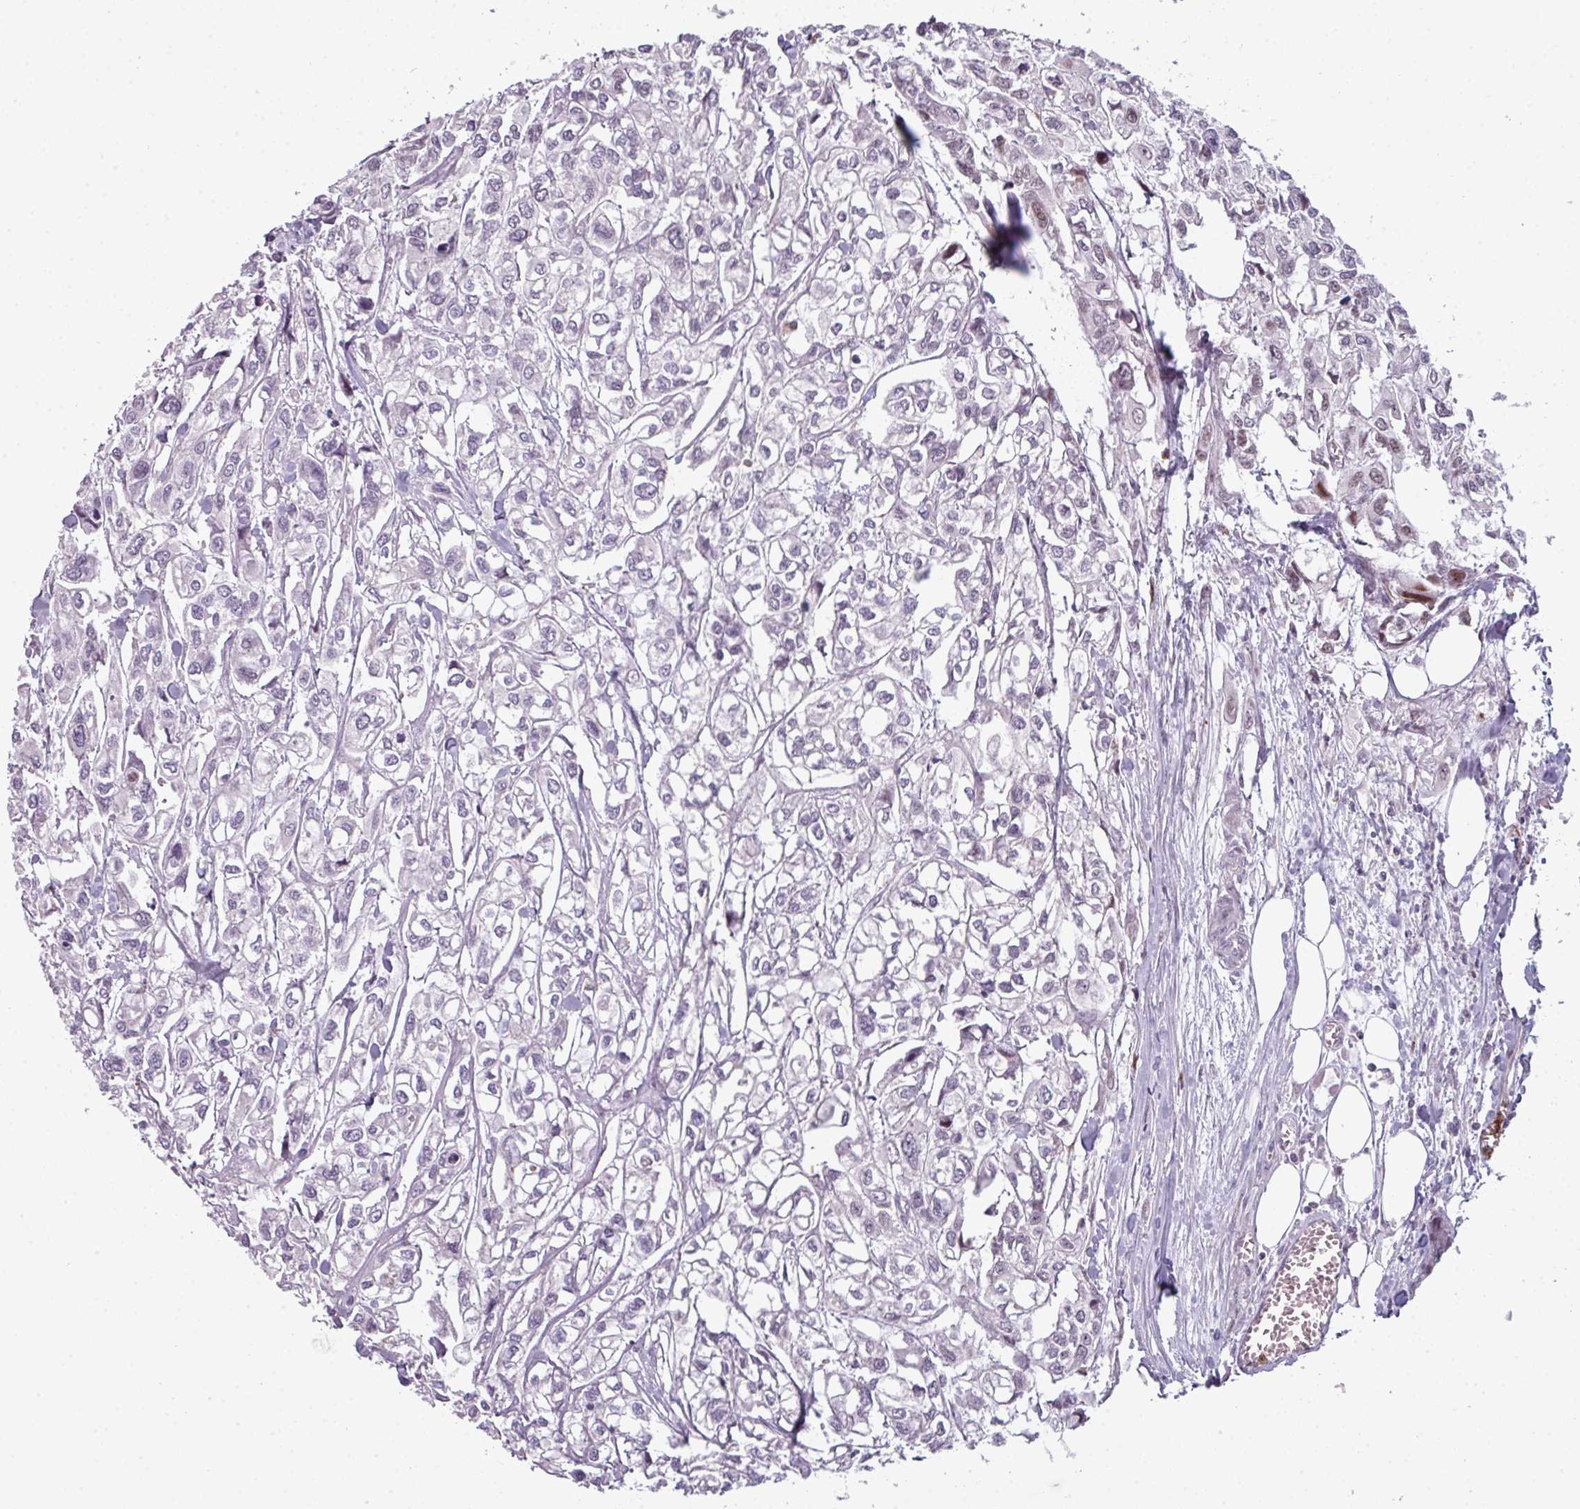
{"staining": {"intensity": "negative", "quantity": "none", "location": "none"}, "tissue": "urothelial cancer", "cell_type": "Tumor cells", "image_type": "cancer", "snomed": [{"axis": "morphology", "description": "Urothelial carcinoma, High grade"}, {"axis": "topography", "description": "Urinary bladder"}], "caption": "Image shows no significant protein expression in tumor cells of urothelial cancer. Brightfield microscopy of IHC stained with DAB (3,3'-diaminobenzidine) (brown) and hematoxylin (blue), captured at high magnification.", "gene": "TMEFF1", "patient": {"sex": "male", "age": 67}}